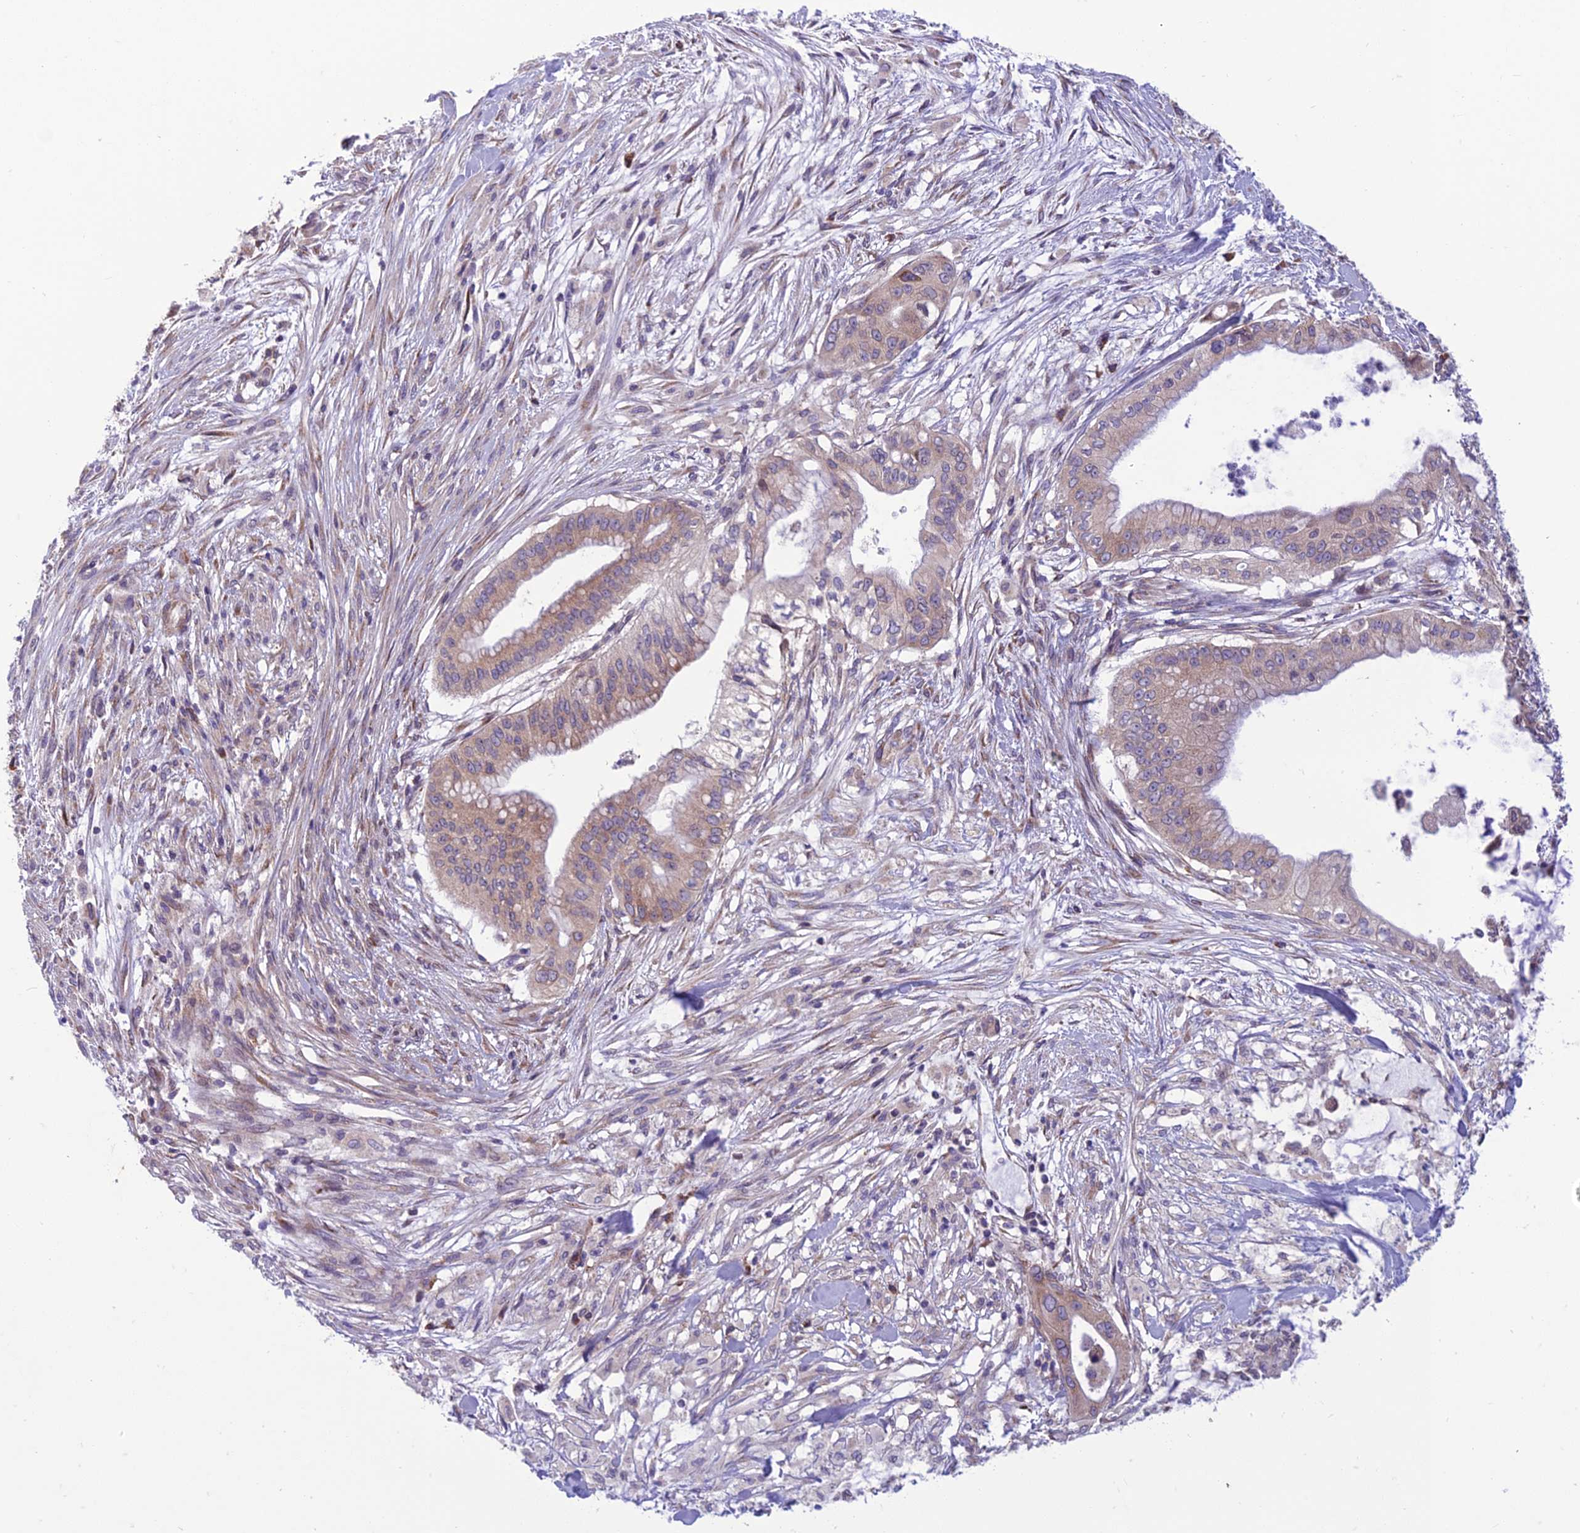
{"staining": {"intensity": "weak", "quantity": "25%-75%", "location": "cytoplasmic/membranous"}, "tissue": "pancreatic cancer", "cell_type": "Tumor cells", "image_type": "cancer", "snomed": [{"axis": "morphology", "description": "Adenocarcinoma, NOS"}, {"axis": "topography", "description": "Pancreas"}], "caption": "Immunohistochemical staining of human pancreatic cancer (adenocarcinoma) reveals weak cytoplasmic/membranous protein staining in about 25%-75% of tumor cells. Nuclei are stained in blue.", "gene": "RPL17-C18orf32", "patient": {"sex": "male", "age": 46}}